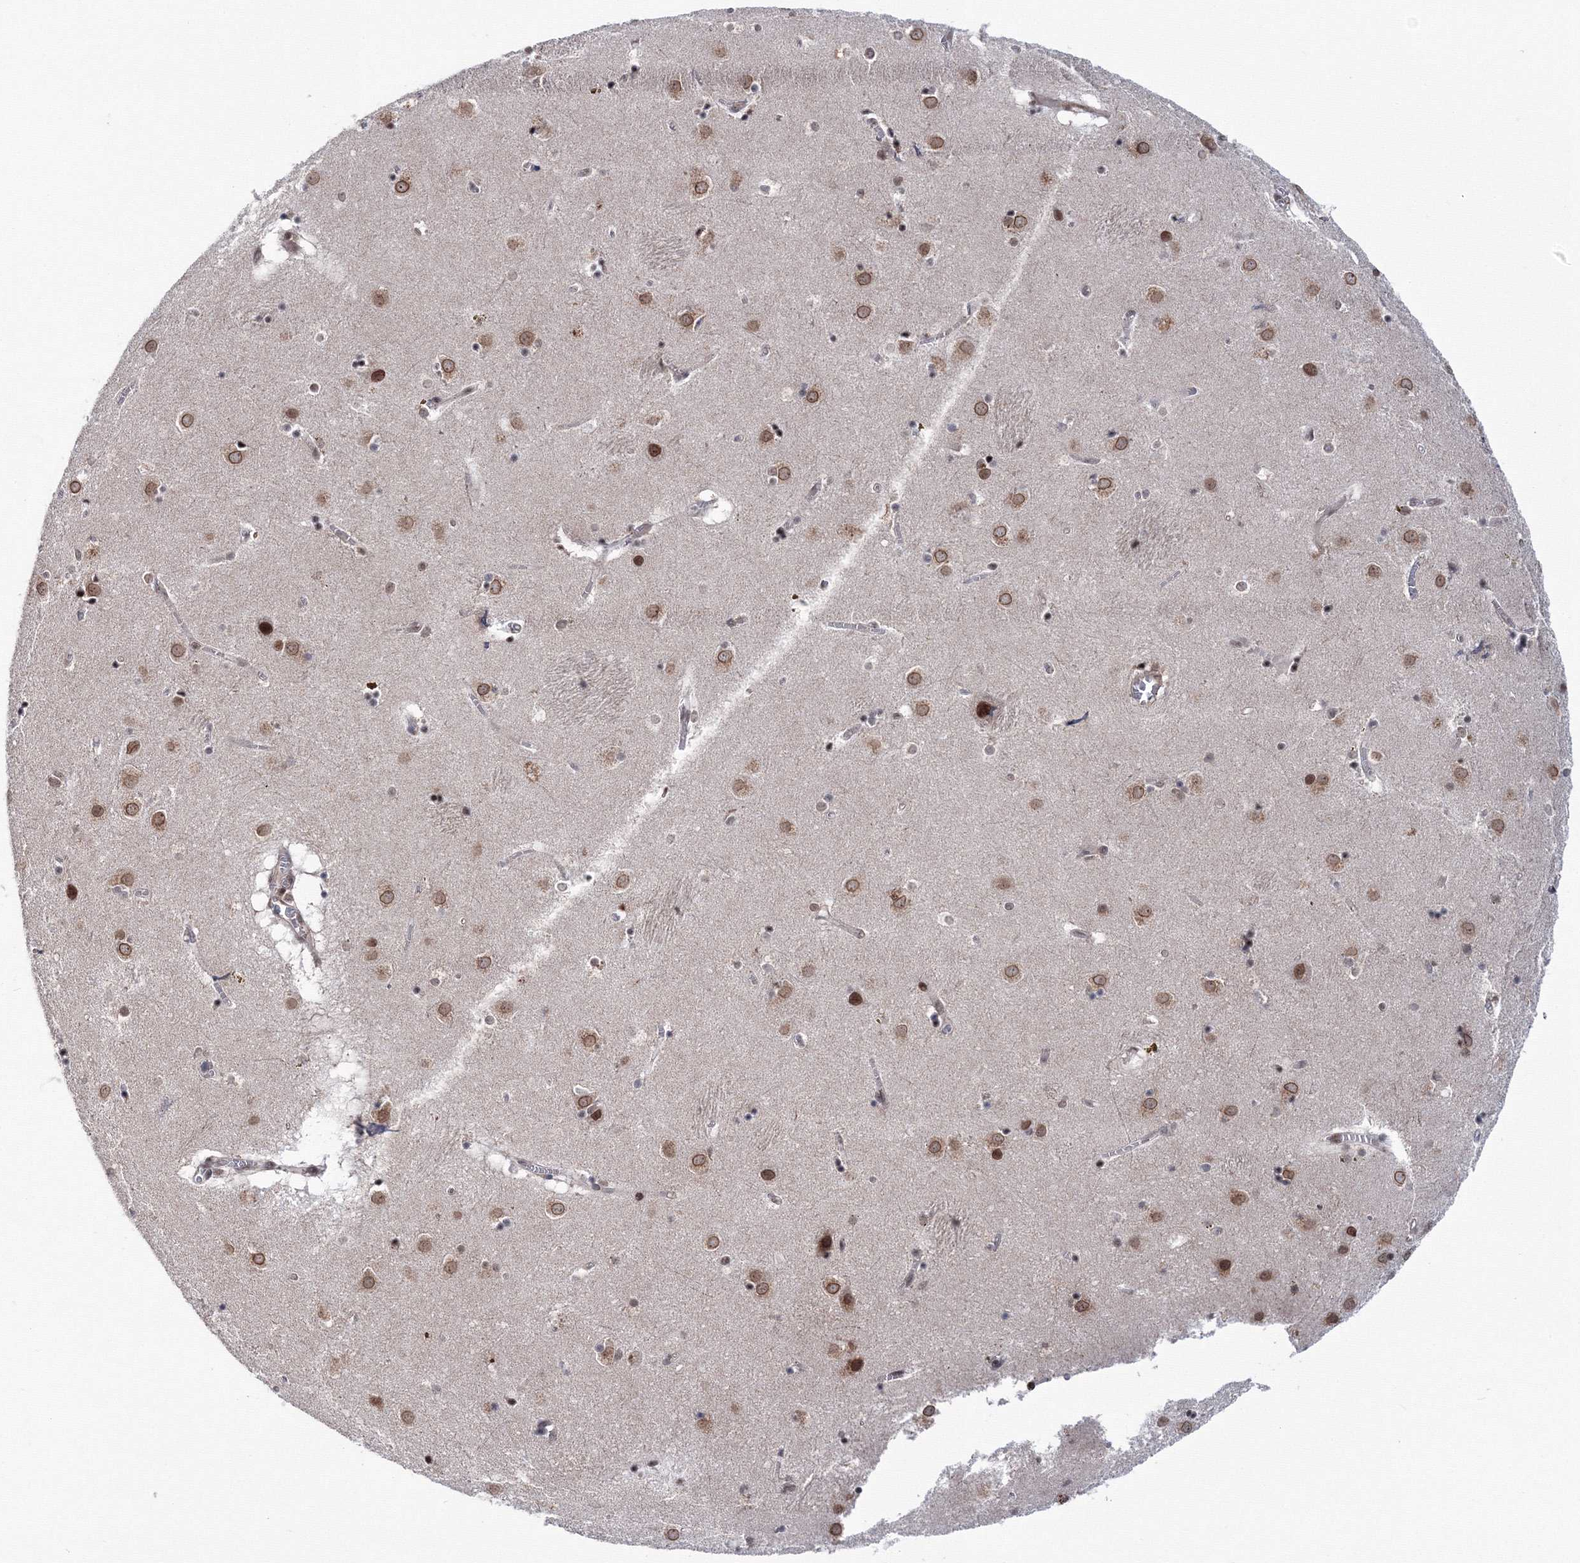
{"staining": {"intensity": "negative", "quantity": "none", "location": "none"}, "tissue": "caudate", "cell_type": "Glial cells", "image_type": "normal", "snomed": [{"axis": "morphology", "description": "Normal tissue, NOS"}, {"axis": "topography", "description": "Lateral ventricle wall"}], "caption": "Immunohistochemistry (IHC) of unremarkable human caudate shows no expression in glial cells.", "gene": "TATDN2", "patient": {"sex": "male", "age": 70}}